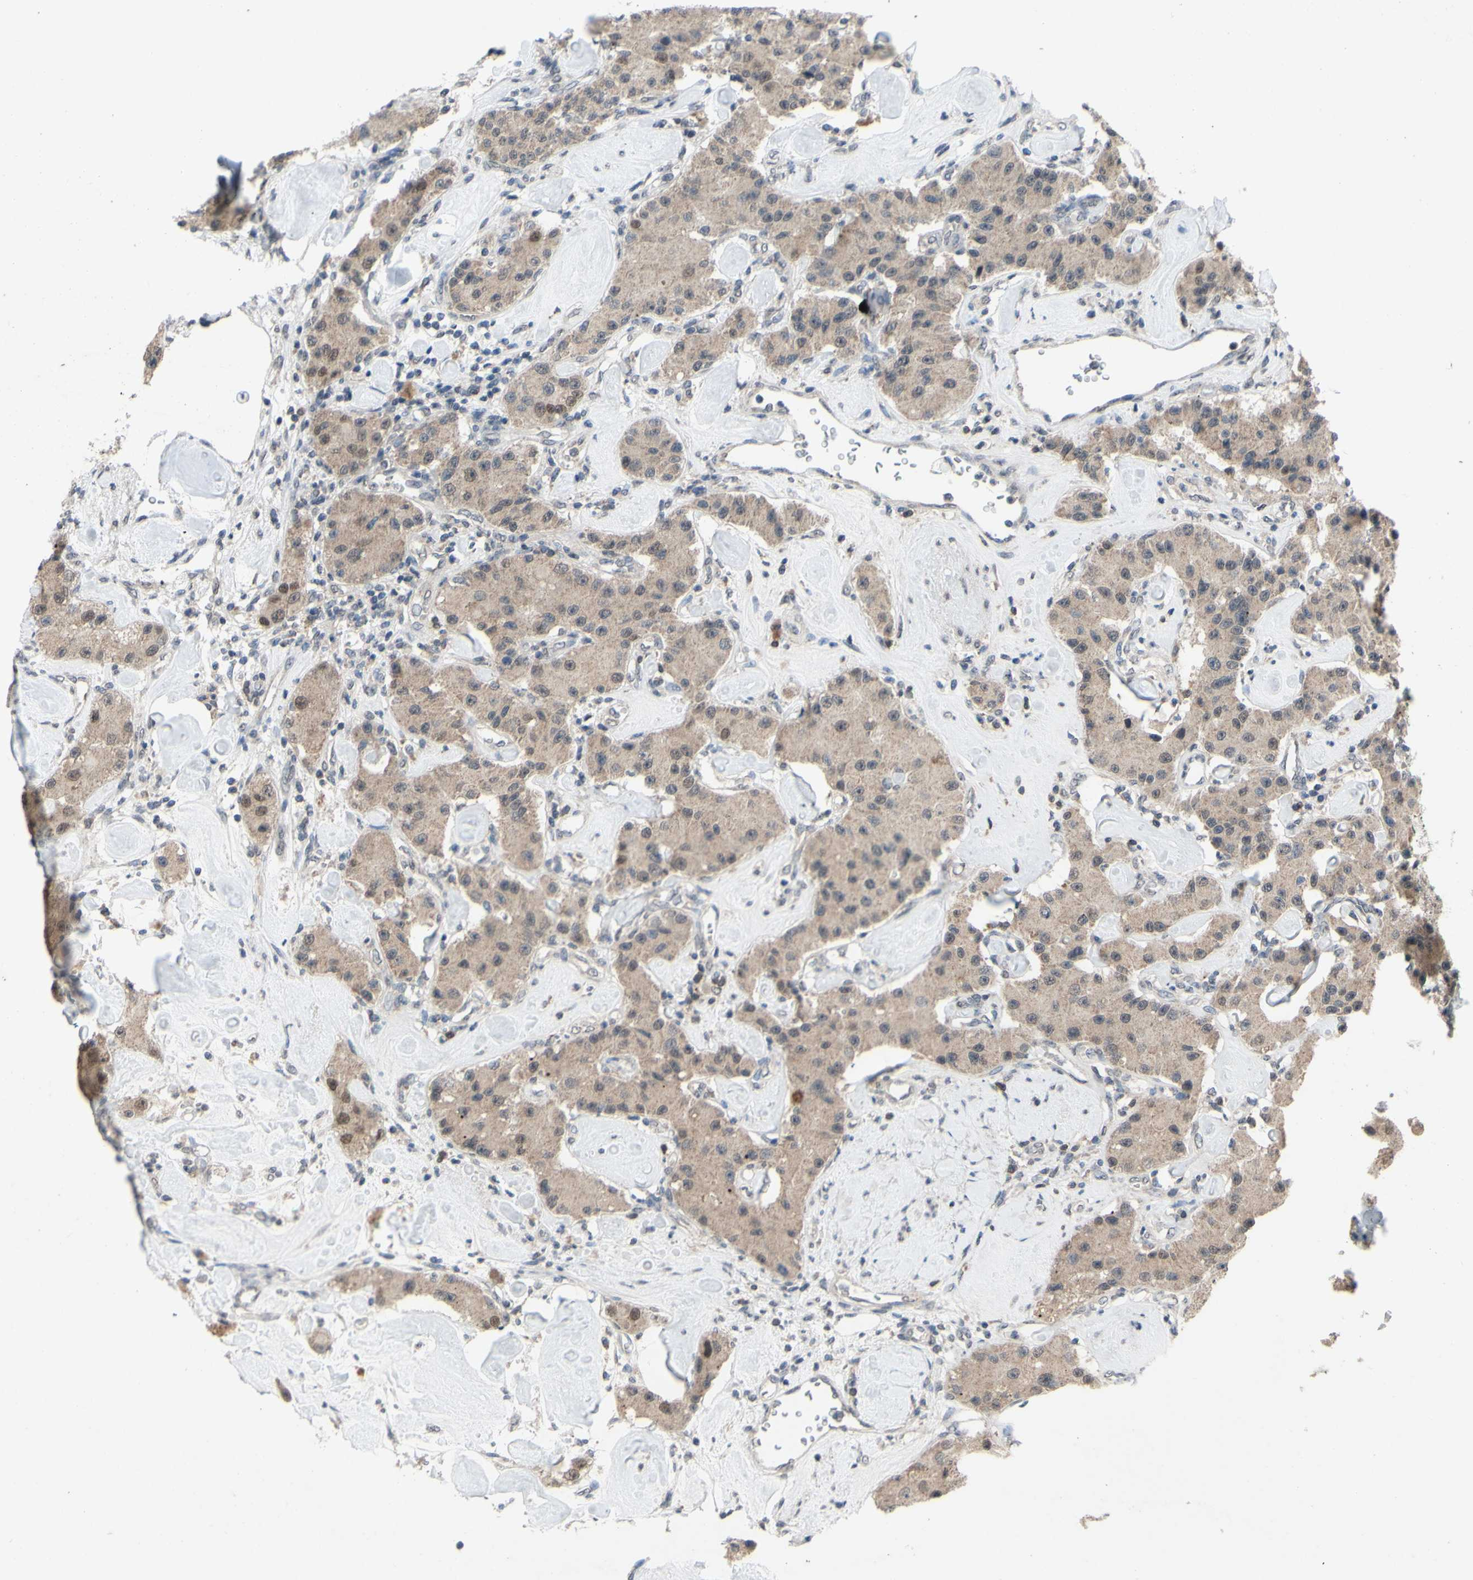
{"staining": {"intensity": "moderate", "quantity": ">75%", "location": "cytoplasmic/membranous"}, "tissue": "carcinoid", "cell_type": "Tumor cells", "image_type": "cancer", "snomed": [{"axis": "morphology", "description": "Carcinoid, malignant, NOS"}, {"axis": "topography", "description": "Pancreas"}], "caption": "The image reveals staining of malignant carcinoid, revealing moderate cytoplasmic/membranous protein staining (brown color) within tumor cells. The staining is performed using DAB (3,3'-diaminobenzidine) brown chromogen to label protein expression. The nuclei are counter-stained blue using hematoxylin.", "gene": "CDCP1", "patient": {"sex": "male", "age": 41}}